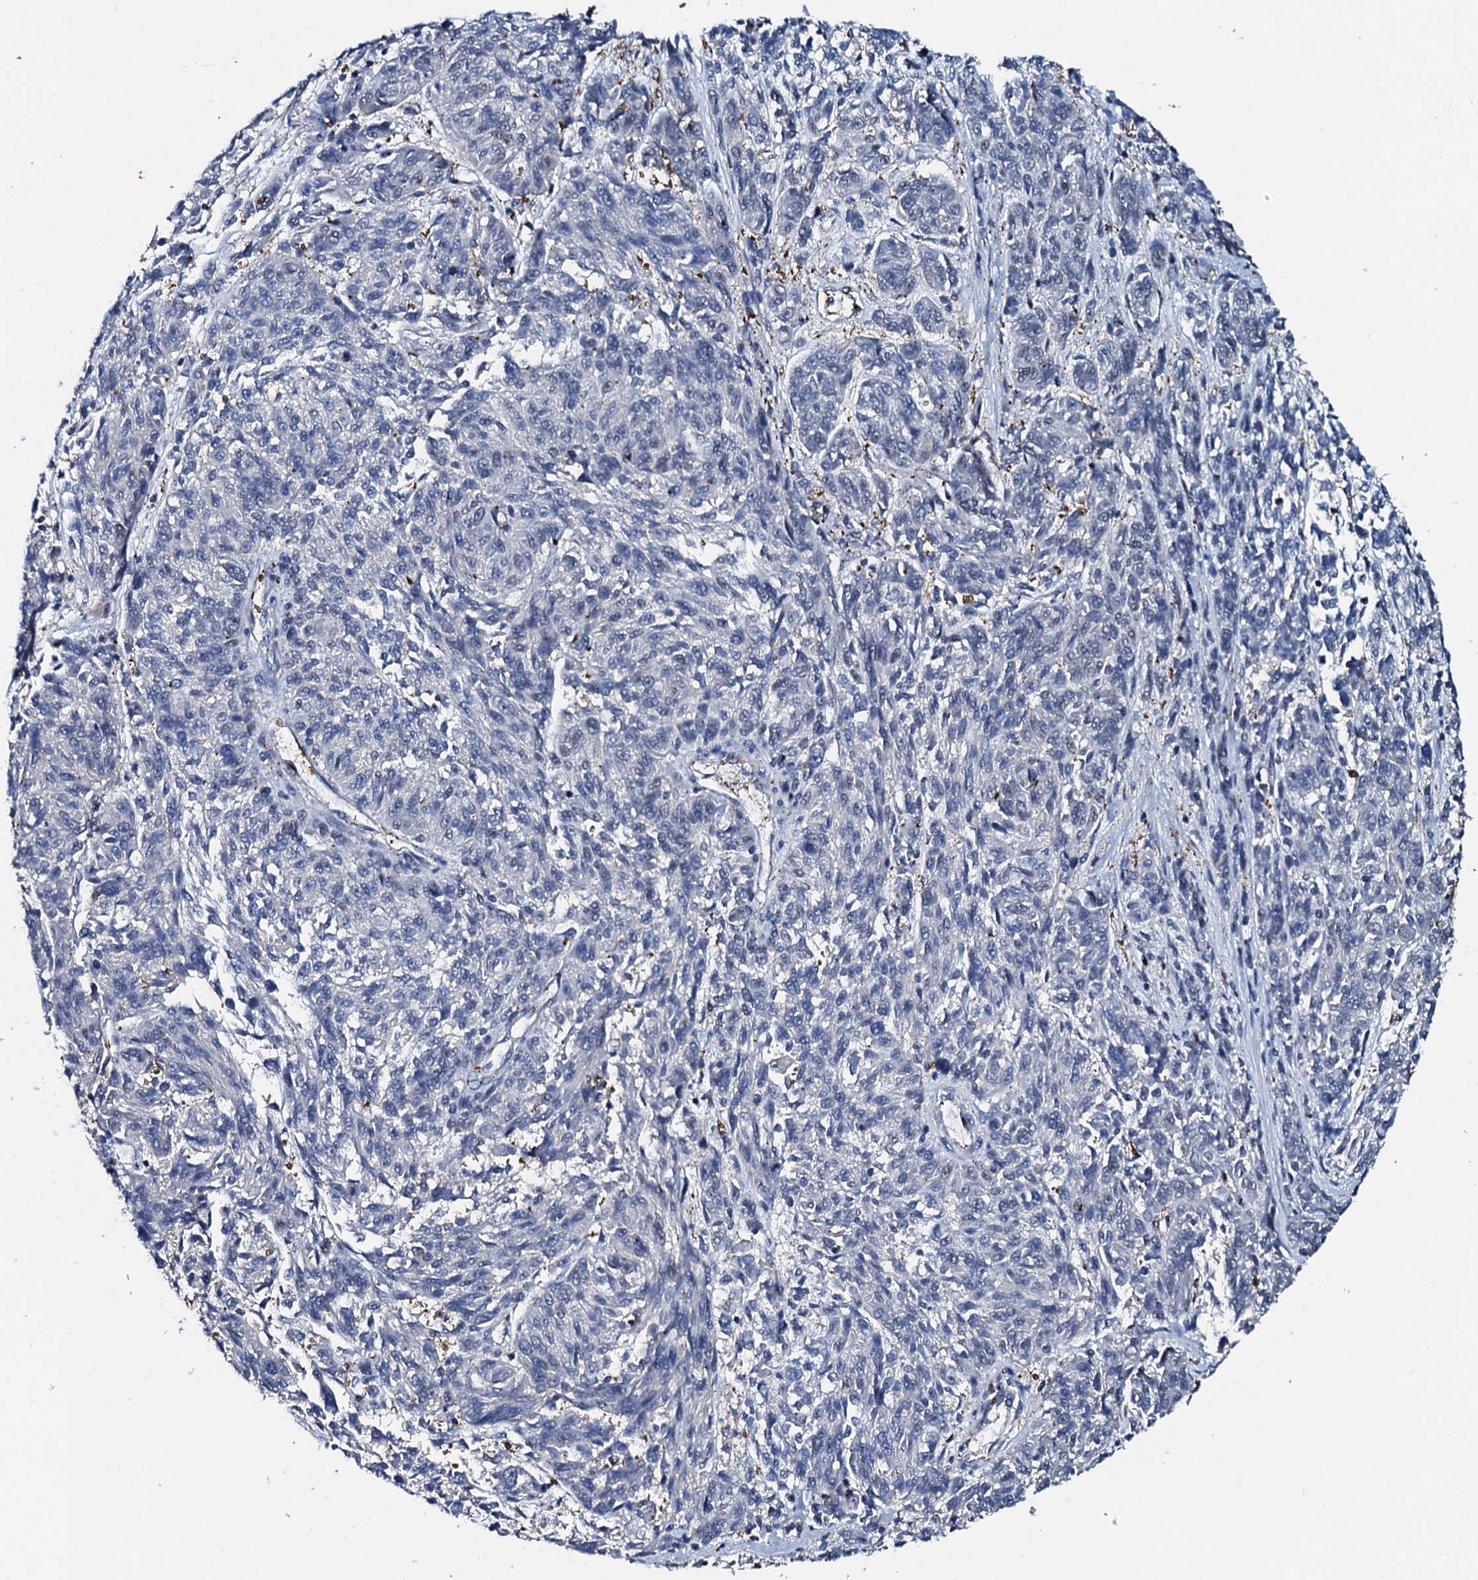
{"staining": {"intensity": "negative", "quantity": "none", "location": "none"}, "tissue": "melanoma", "cell_type": "Tumor cells", "image_type": "cancer", "snomed": [{"axis": "morphology", "description": "Malignant melanoma, NOS"}, {"axis": "topography", "description": "Skin"}], "caption": "A histopathology image of human melanoma is negative for staining in tumor cells.", "gene": "MS4A4E", "patient": {"sex": "male", "age": 53}}